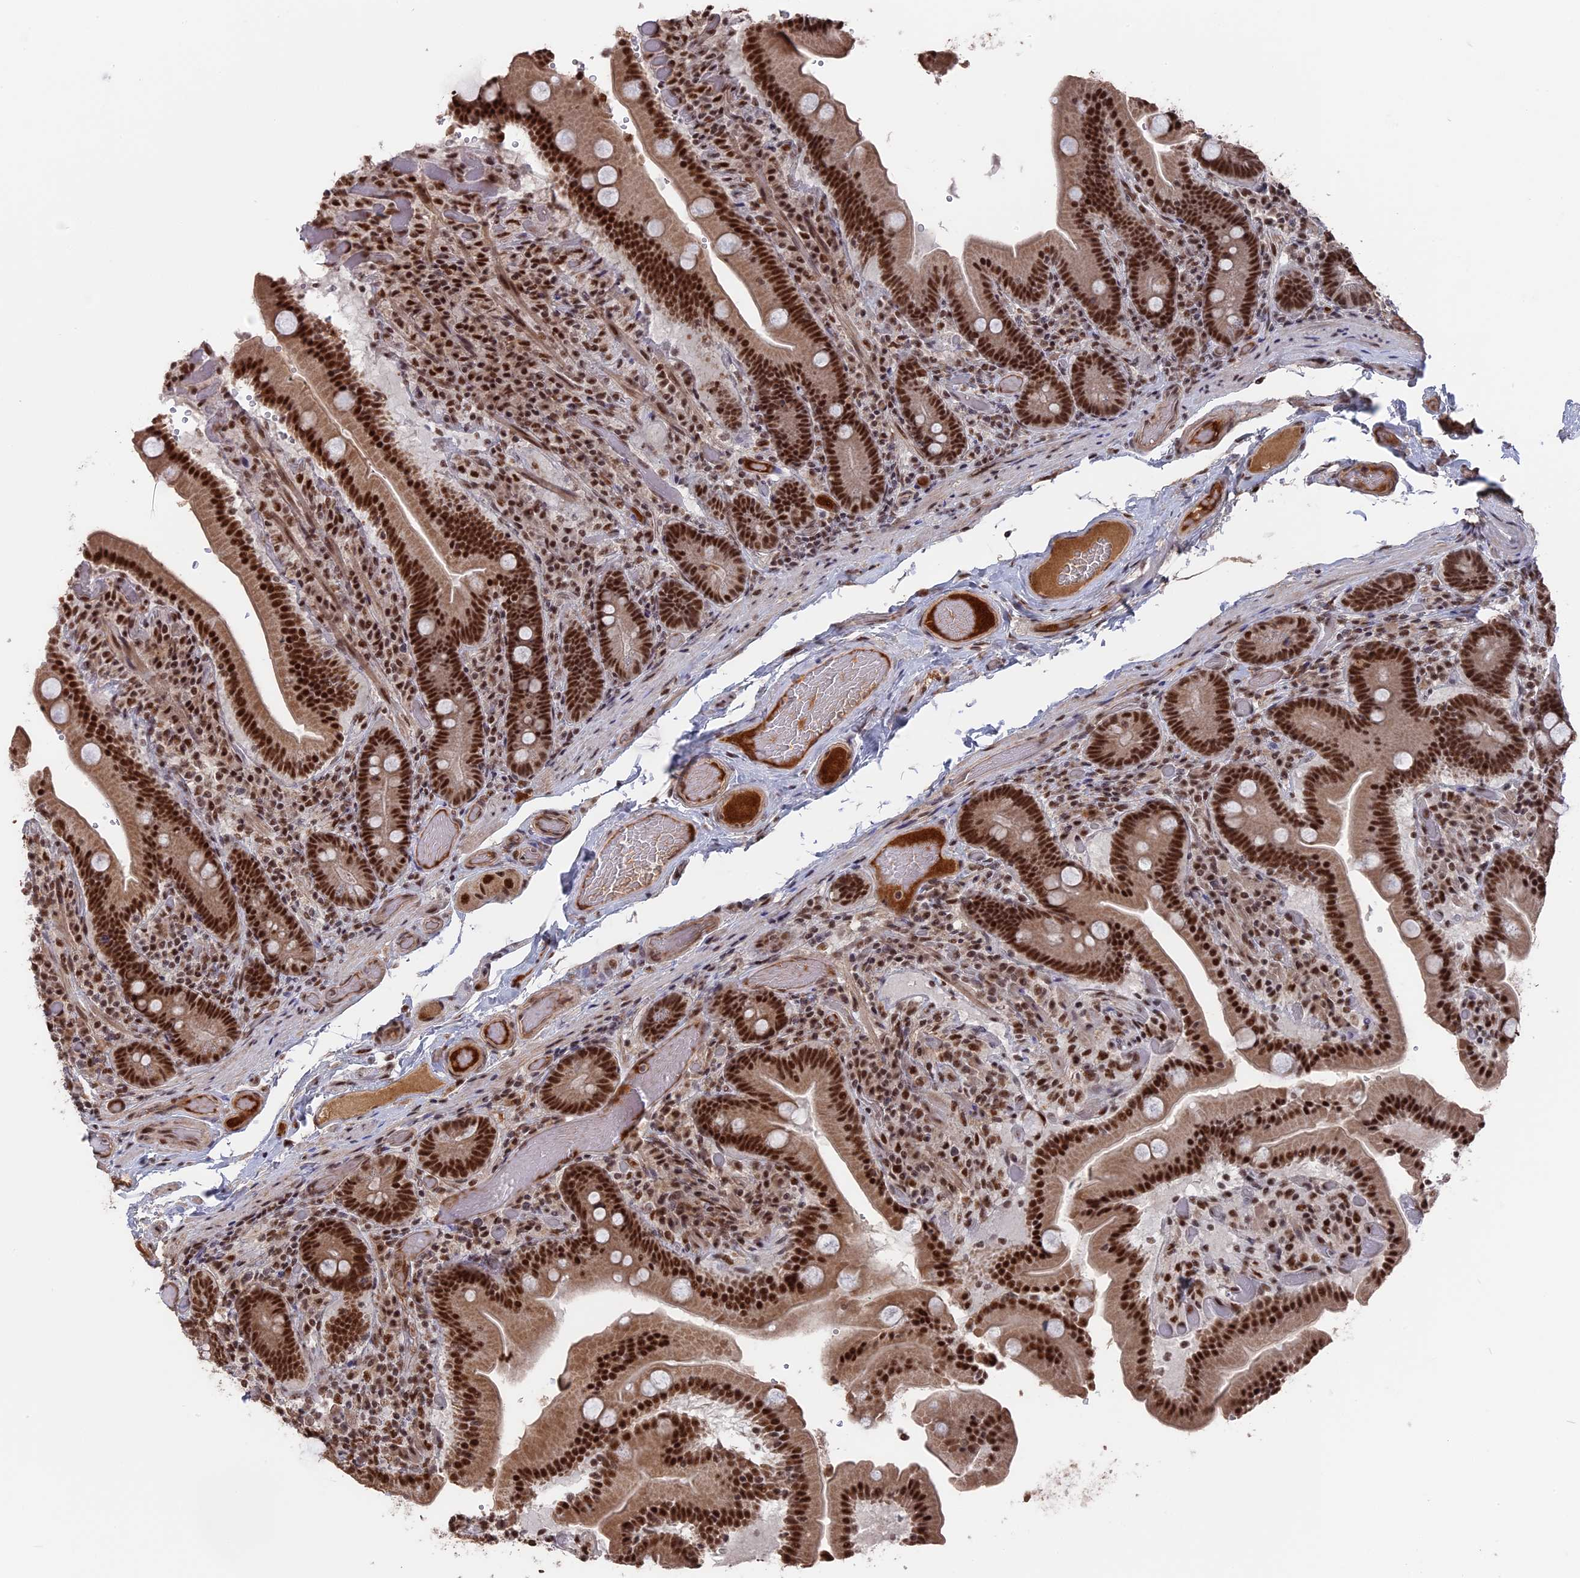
{"staining": {"intensity": "strong", "quantity": ">75%", "location": "nuclear"}, "tissue": "duodenum", "cell_type": "Glandular cells", "image_type": "normal", "snomed": [{"axis": "morphology", "description": "Normal tissue, NOS"}, {"axis": "topography", "description": "Duodenum"}], "caption": "Brown immunohistochemical staining in benign duodenum exhibits strong nuclear positivity in about >75% of glandular cells.", "gene": "SF3A2", "patient": {"sex": "female", "age": 62}}